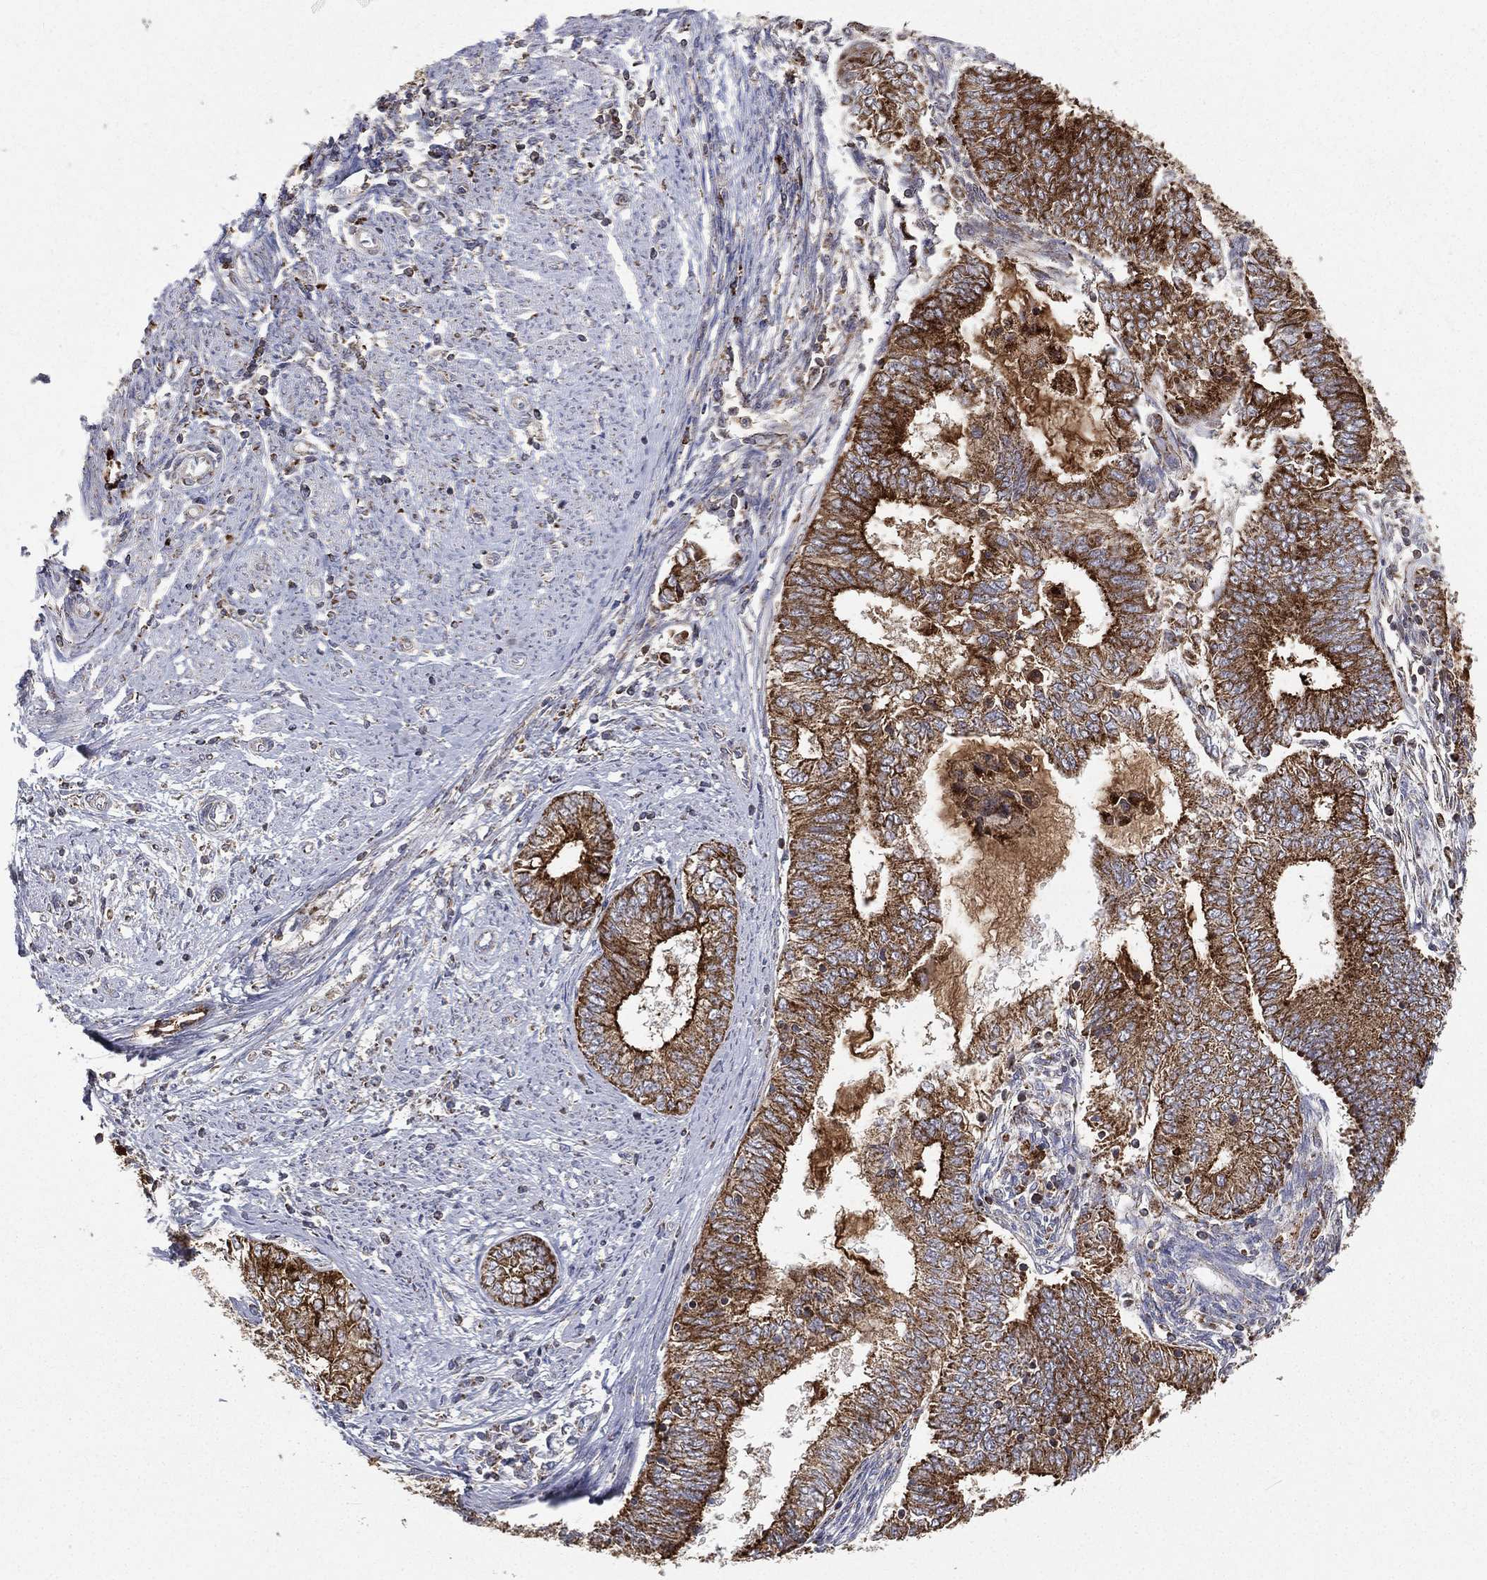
{"staining": {"intensity": "strong", "quantity": ">75%", "location": "cytoplasmic/membranous"}, "tissue": "endometrial cancer", "cell_type": "Tumor cells", "image_type": "cancer", "snomed": [{"axis": "morphology", "description": "Adenocarcinoma, NOS"}, {"axis": "topography", "description": "Endometrium"}], "caption": "A high amount of strong cytoplasmic/membranous expression is appreciated in about >75% of tumor cells in endometrial cancer (adenocarcinoma) tissue. Nuclei are stained in blue.", "gene": "RIN3", "patient": {"sex": "female", "age": 62}}